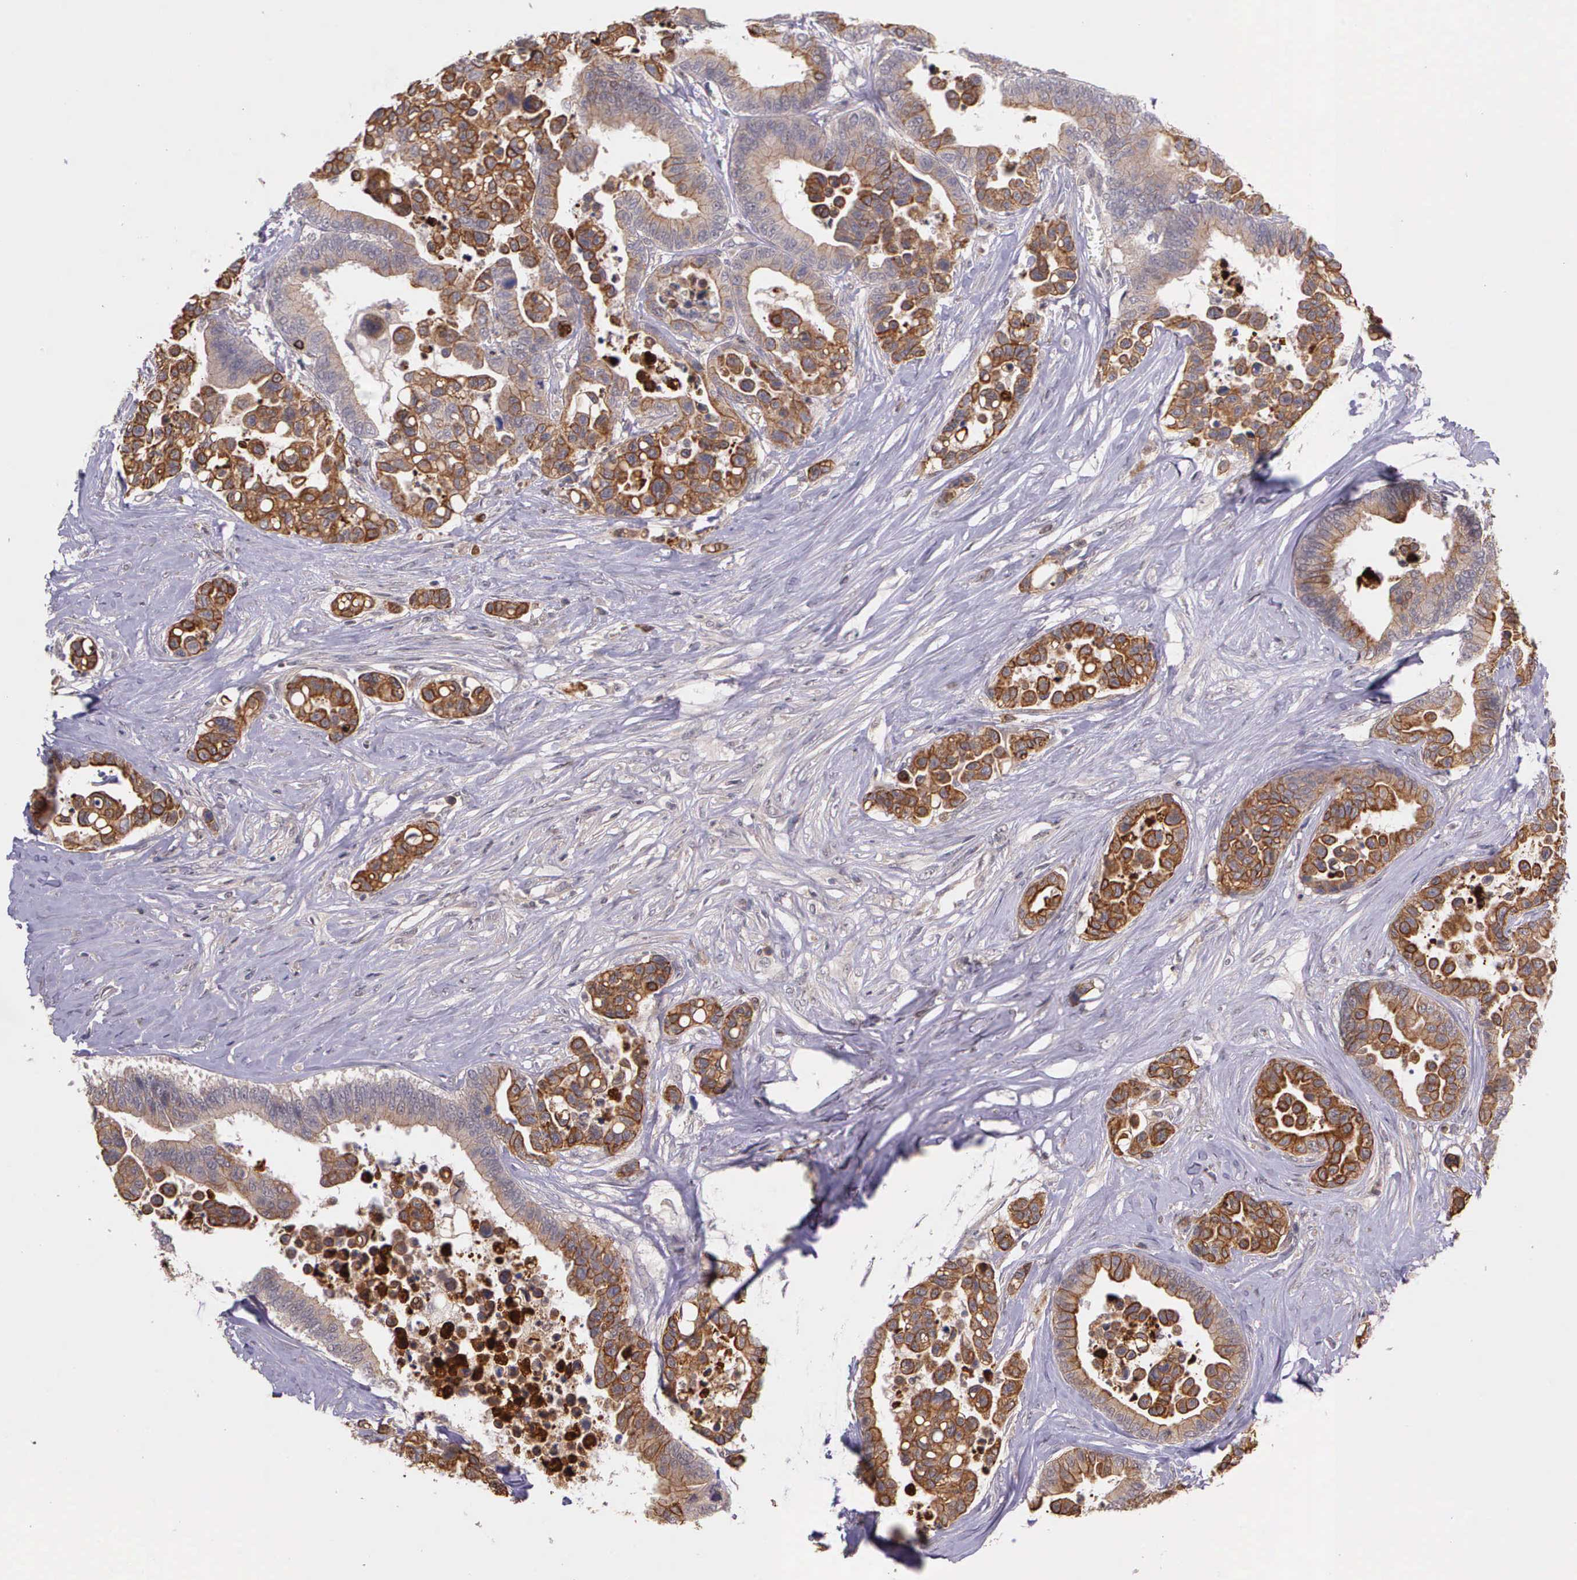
{"staining": {"intensity": "strong", "quantity": ">75%", "location": "cytoplasmic/membranous"}, "tissue": "colorectal cancer", "cell_type": "Tumor cells", "image_type": "cancer", "snomed": [{"axis": "morphology", "description": "Adenocarcinoma, NOS"}, {"axis": "topography", "description": "Colon"}], "caption": "A brown stain shows strong cytoplasmic/membranous expression of a protein in colorectal adenocarcinoma tumor cells.", "gene": "PRICKLE3", "patient": {"sex": "male", "age": 82}}